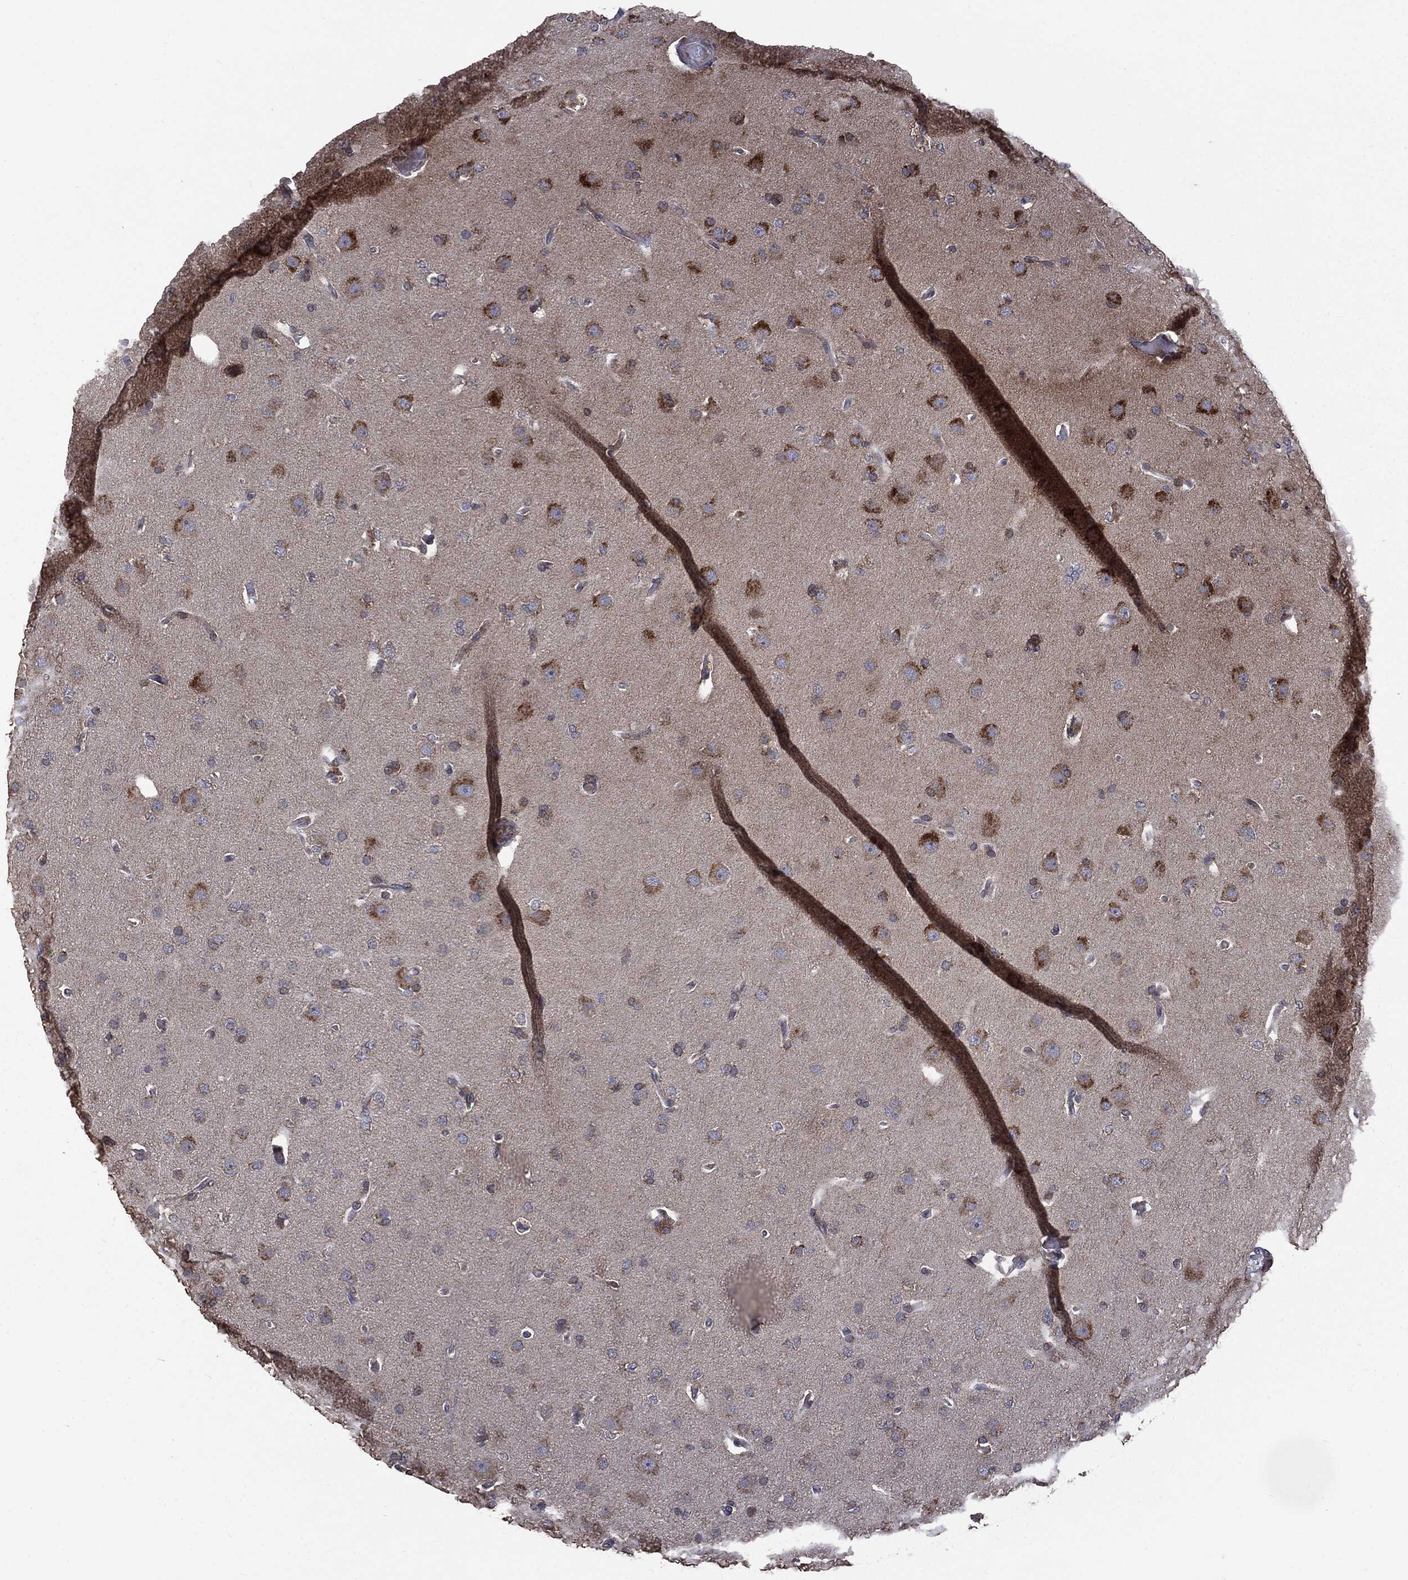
{"staining": {"intensity": "strong", "quantity": "25%-75%", "location": "cytoplasmic/membranous"}, "tissue": "glioma", "cell_type": "Tumor cells", "image_type": "cancer", "snomed": [{"axis": "morphology", "description": "Glioma, malignant, Low grade"}, {"axis": "topography", "description": "Brain"}], "caption": "The photomicrograph shows staining of glioma, revealing strong cytoplasmic/membranous protein positivity (brown color) within tumor cells. Immunohistochemistry (ihc) stains the protein of interest in brown and the nuclei are stained blue.", "gene": "MTOR", "patient": {"sex": "male", "age": 41}}